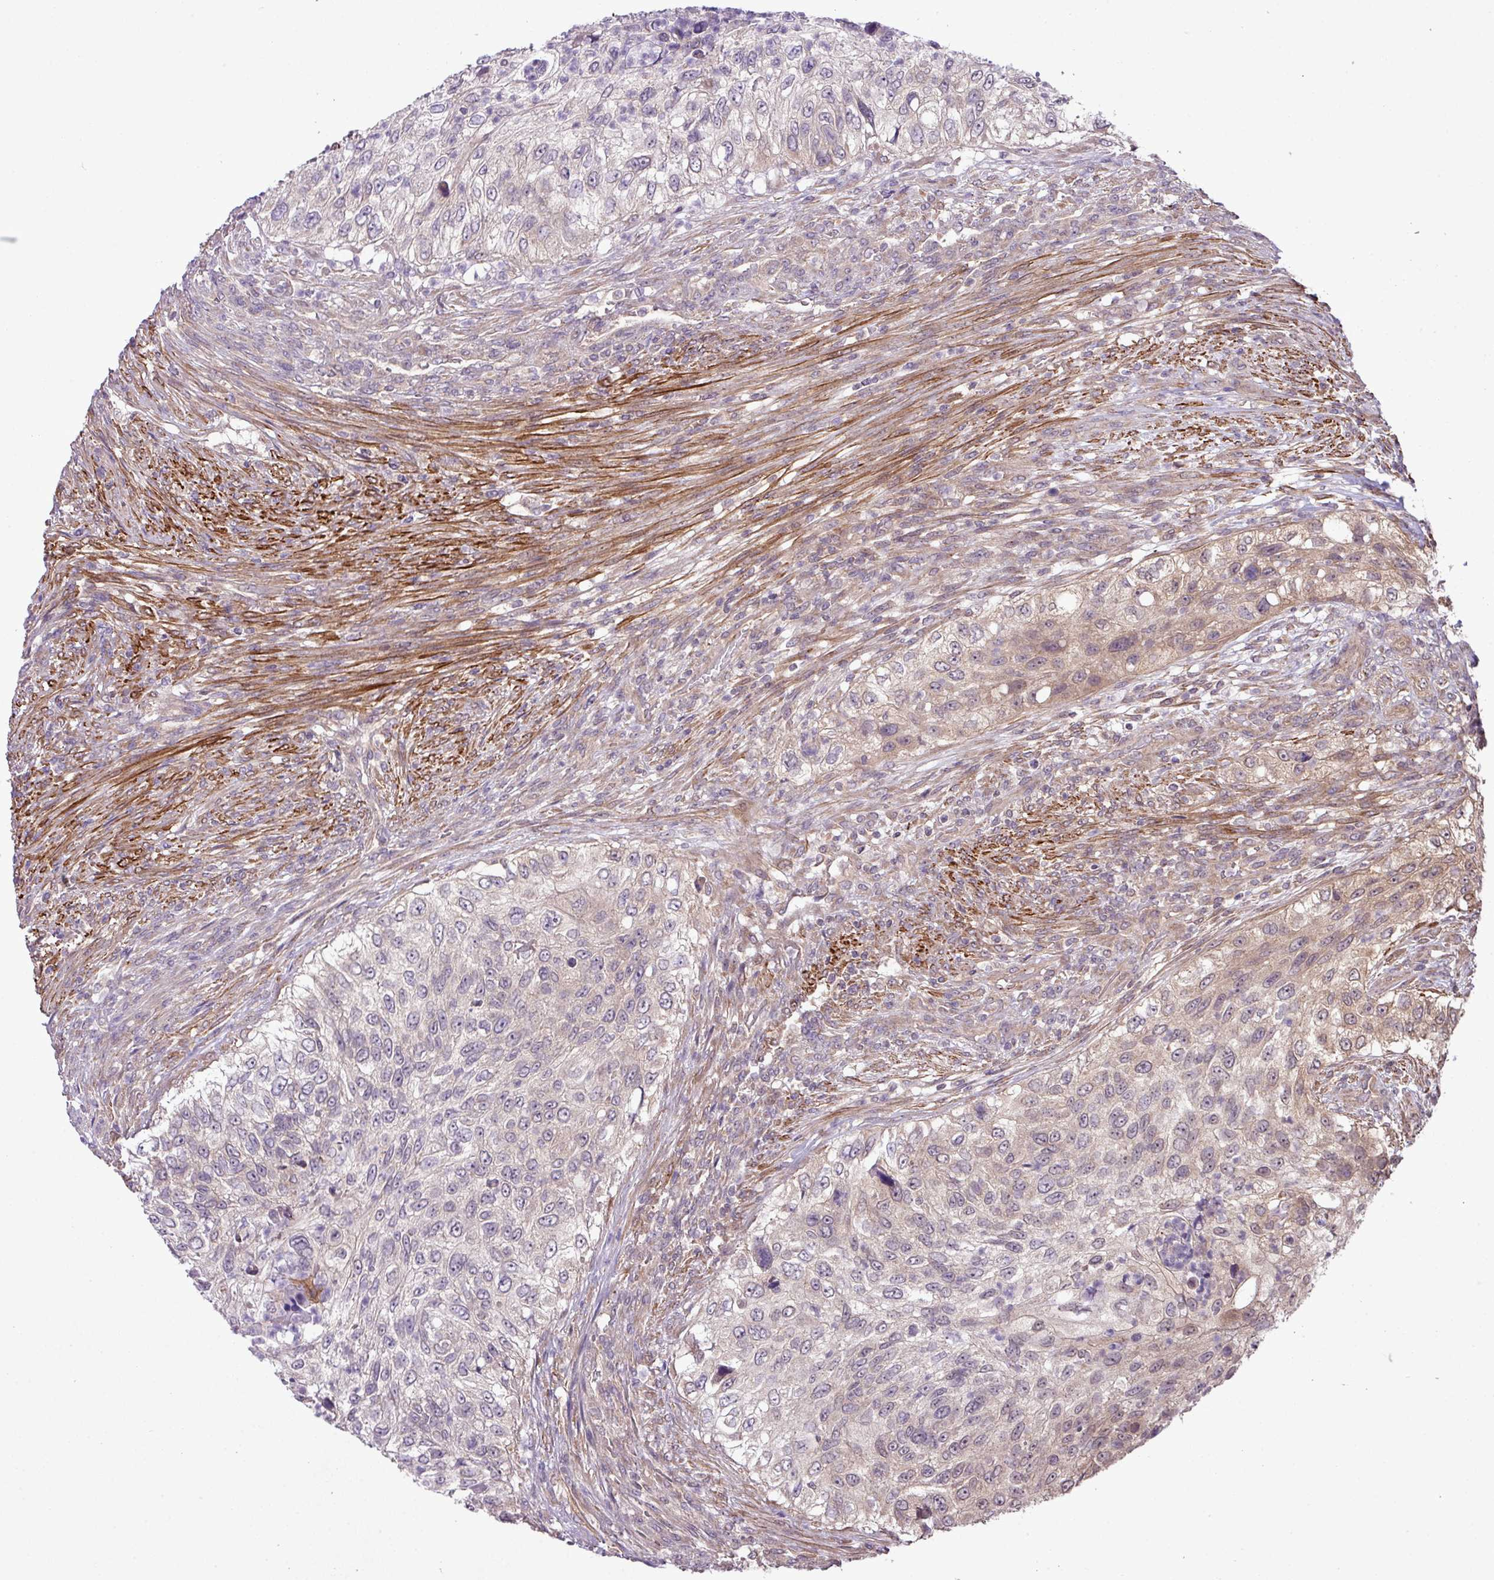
{"staining": {"intensity": "moderate", "quantity": "<25%", "location": "cytoplasmic/membranous"}, "tissue": "urothelial cancer", "cell_type": "Tumor cells", "image_type": "cancer", "snomed": [{"axis": "morphology", "description": "Urothelial carcinoma, High grade"}, {"axis": "topography", "description": "Urinary bladder"}], "caption": "Immunohistochemical staining of human high-grade urothelial carcinoma displays moderate cytoplasmic/membranous protein expression in about <25% of tumor cells.", "gene": "XIAP", "patient": {"sex": "female", "age": 60}}